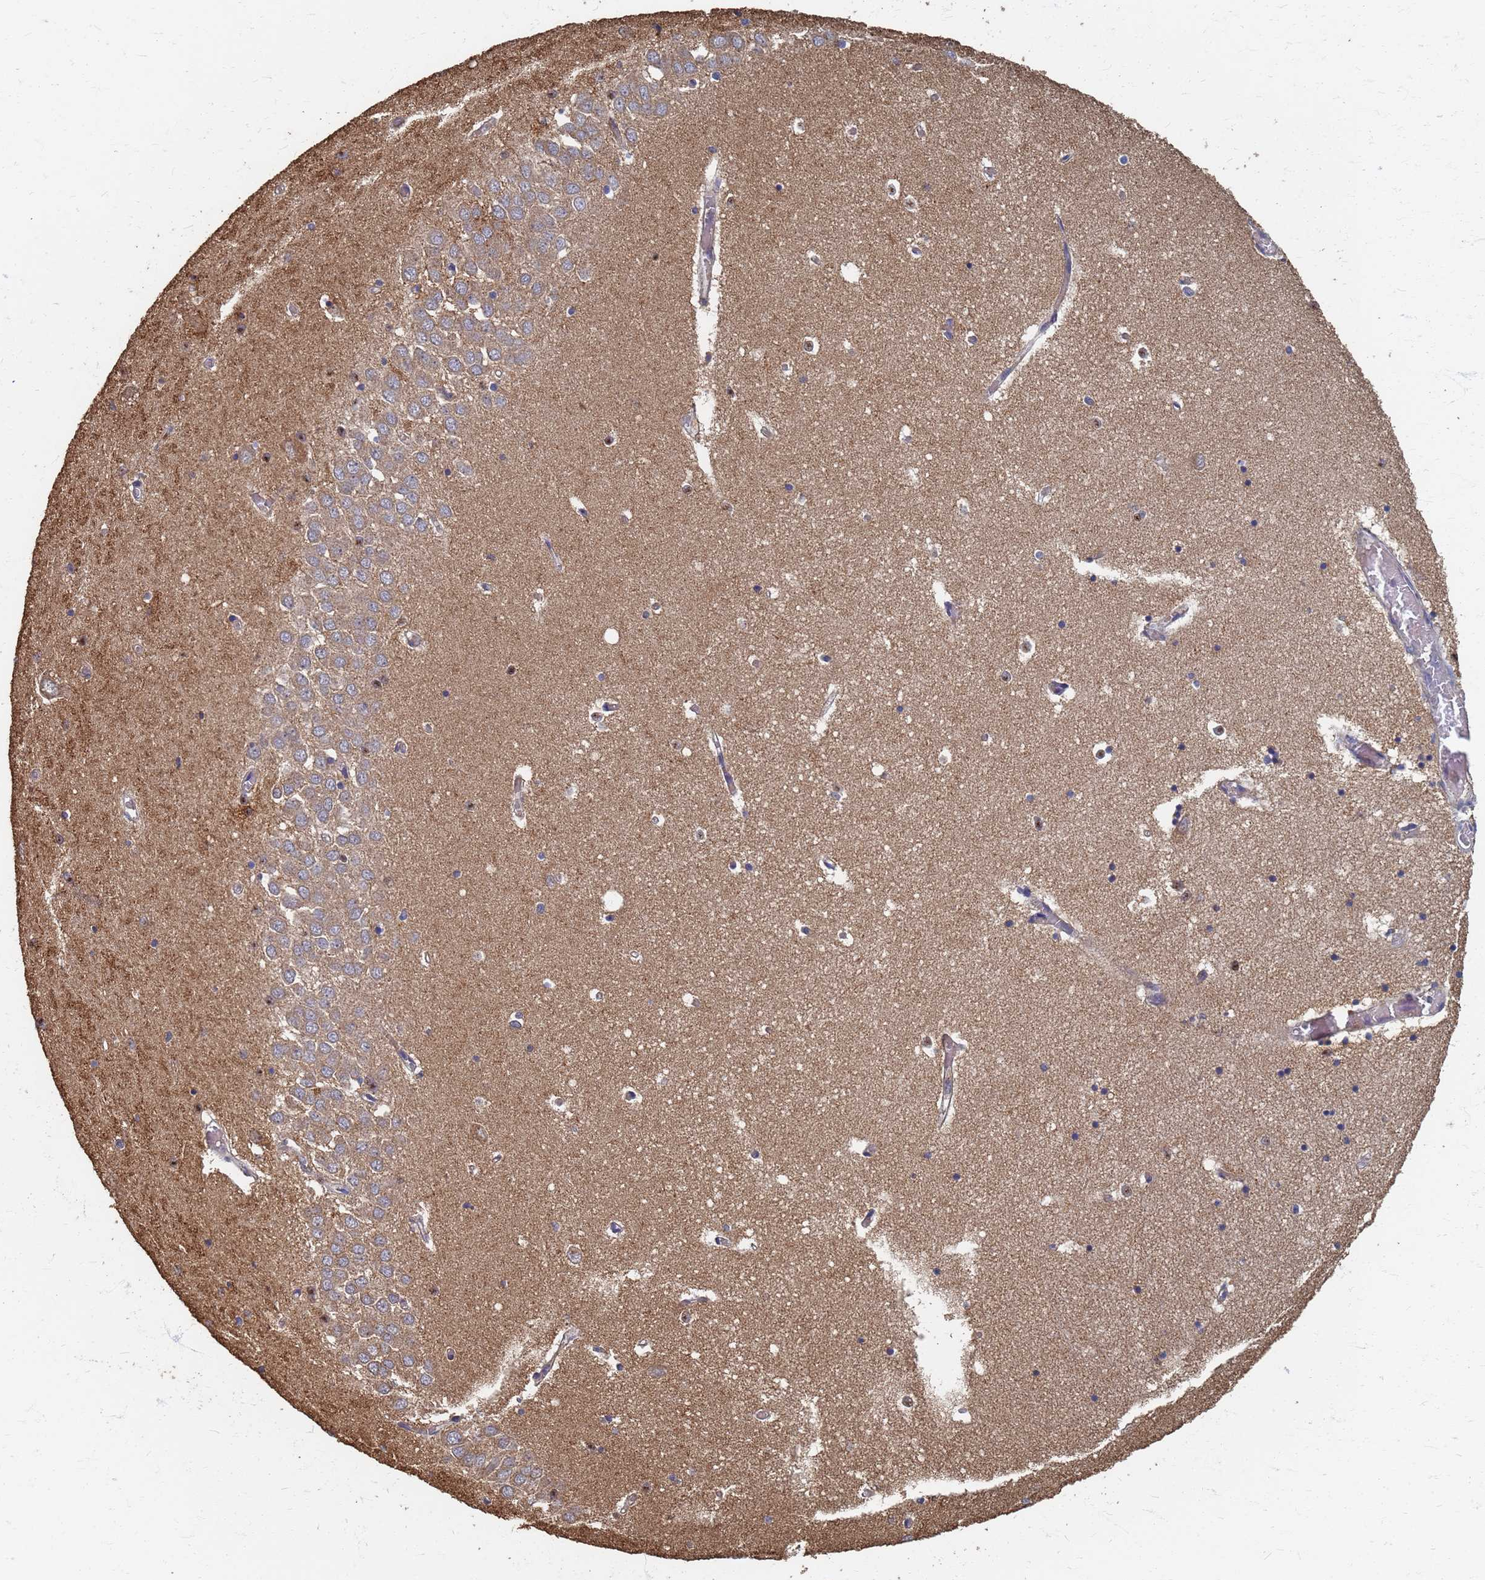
{"staining": {"intensity": "negative", "quantity": "none", "location": "none"}, "tissue": "hippocampus", "cell_type": "Glial cells", "image_type": "normal", "snomed": [{"axis": "morphology", "description": "Normal tissue, NOS"}, {"axis": "topography", "description": "Hippocampus"}], "caption": "Human hippocampus stained for a protein using immunohistochemistry (IHC) displays no expression in glial cells.", "gene": "DPH5", "patient": {"sex": "male", "age": 70}}